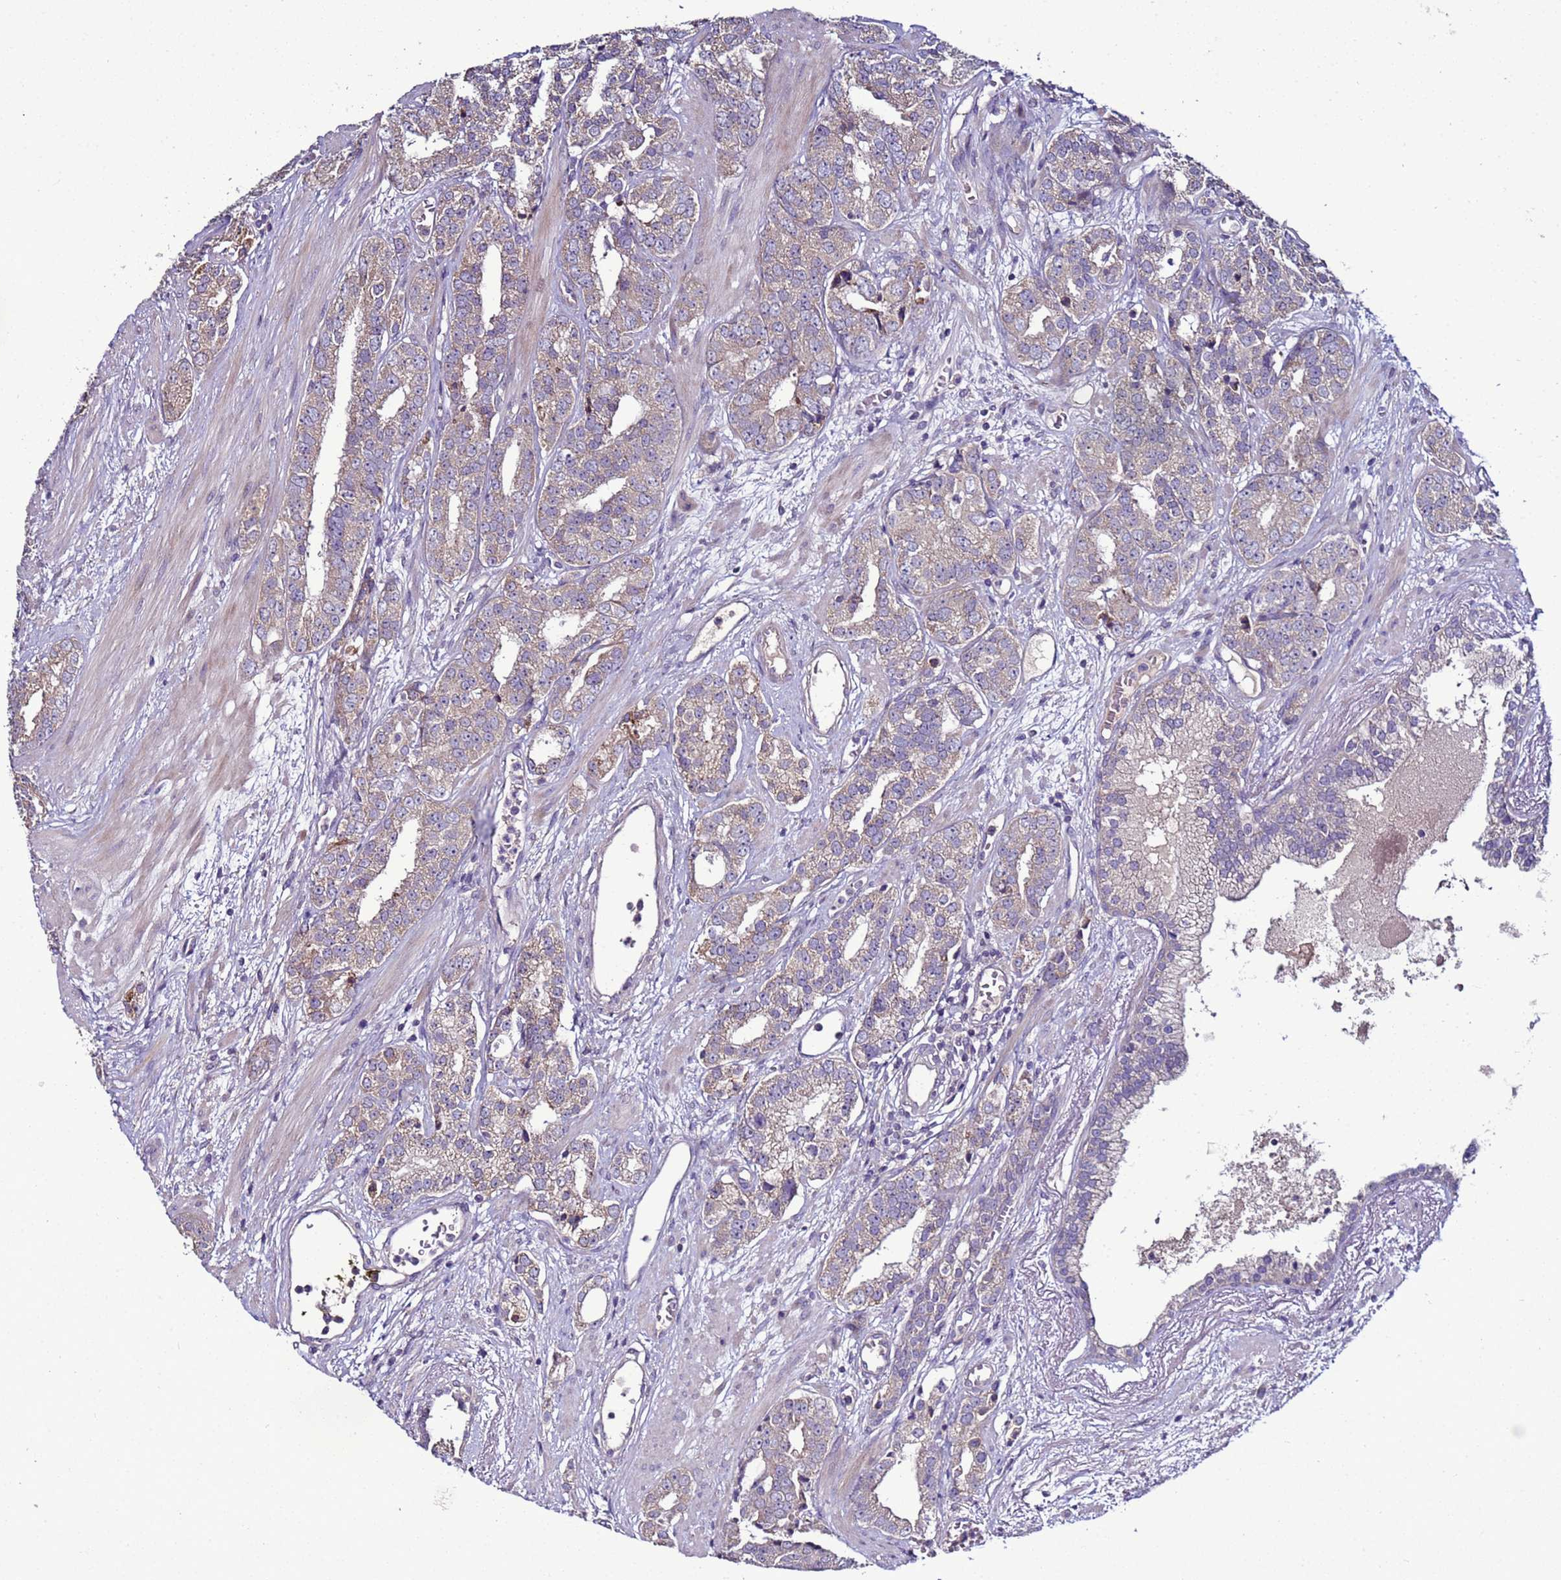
{"staining": {"intensity": "weak", "quantity": "25%-75%", "location": "cytoplasmic/membranous"}, "tissue": "prostate cancer", "cell_type": "Tumor cells", "image_type": "cancer", "snomed": [{"axis": "morphology", "description": "Adenocarcinoma, High grade"}, {"axis": "topography", "description": "Prostate"}], "caption": "This photomicrograph exhibits prostate high-grade adenocarcinoma stained with immunohistochemistry (IHC) to label a protein in brown. The cytoplasmic/membranous of tumor cells show weak positivity for the protein. Nuclei are counter-stained blue.", "gene": "RABL2B", "patient": {"sex": "male", "age": 71}}